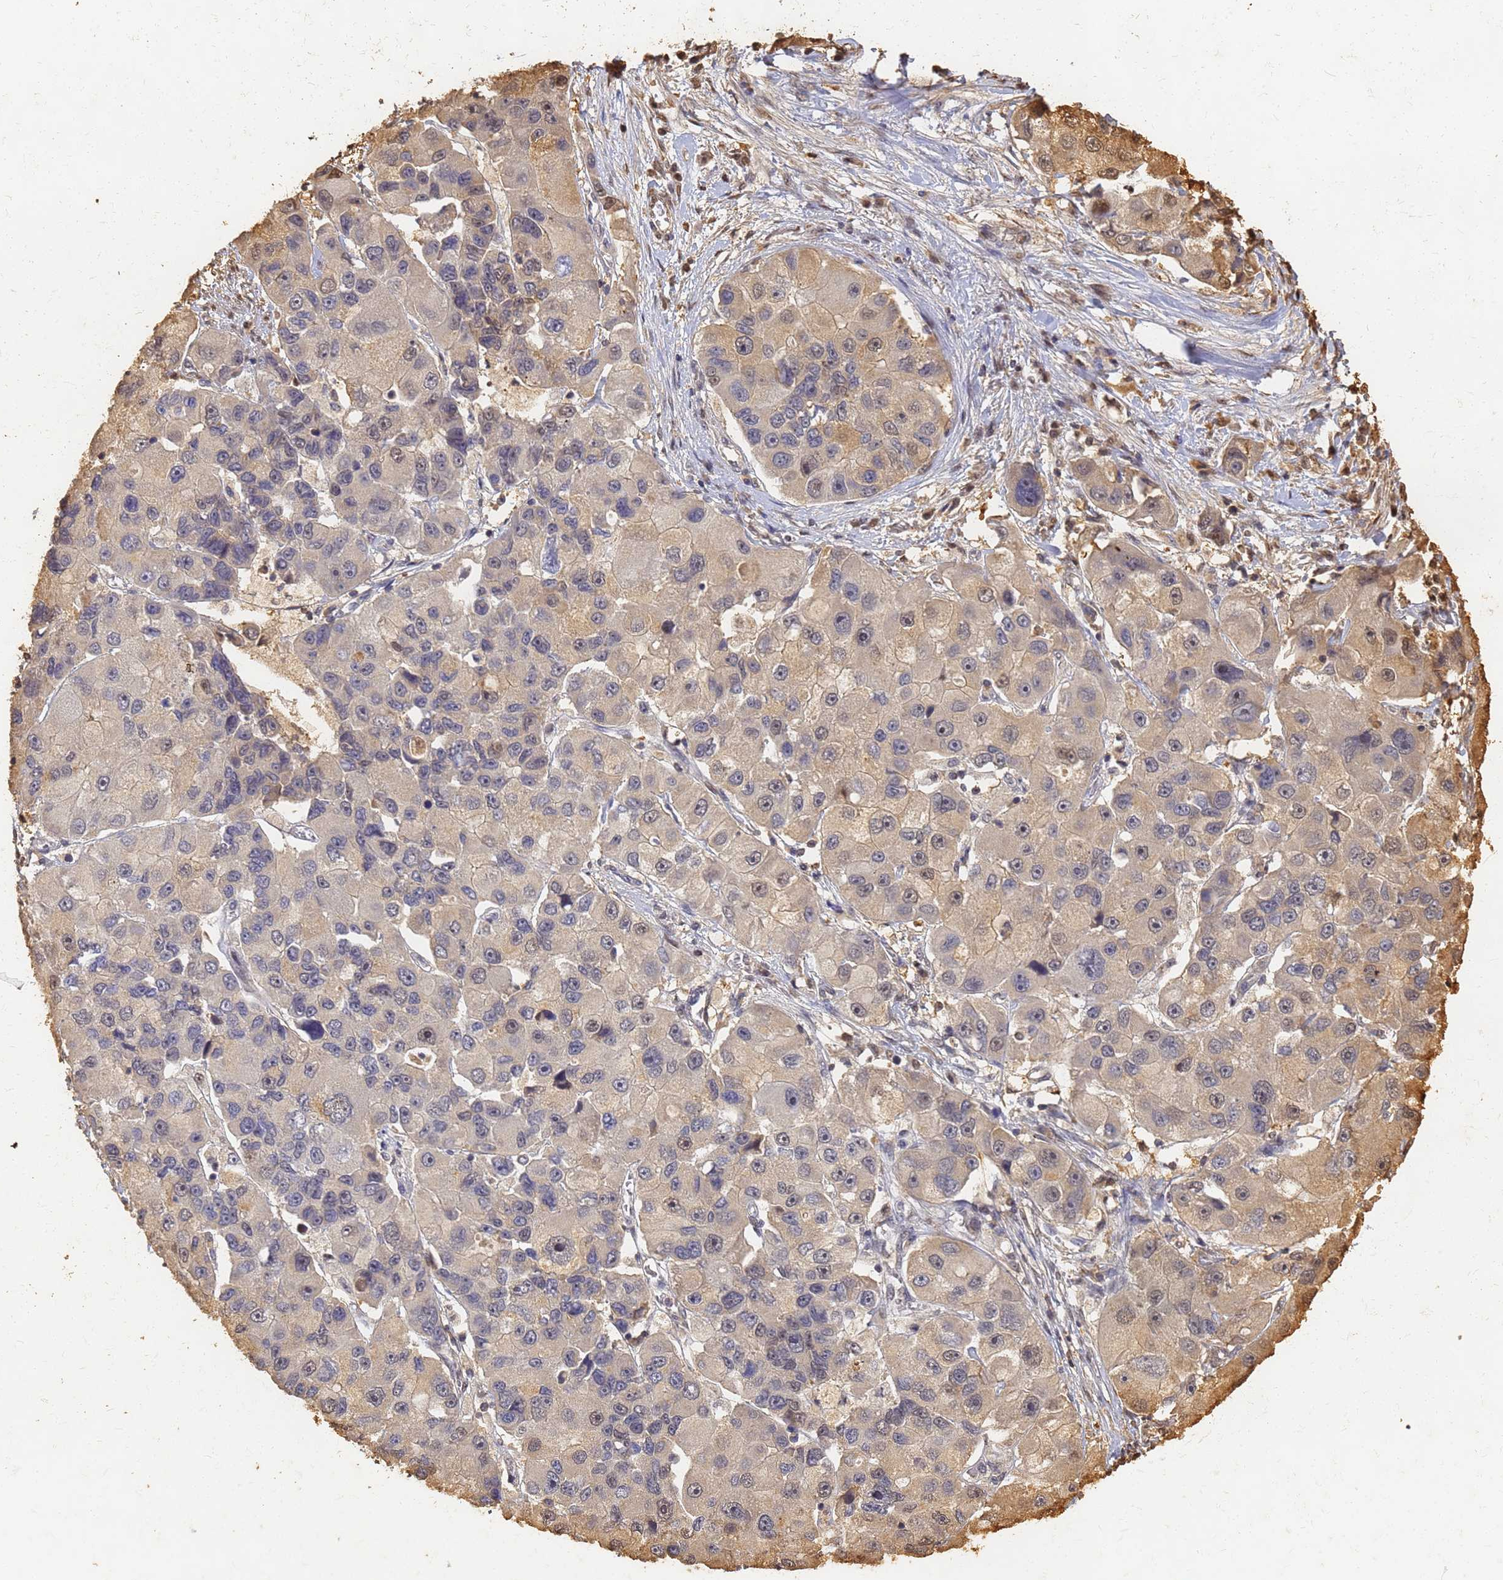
{"staining": {"intensity": "weak", "quantity": "<25%", "location": "nuclear"}, "tissue": "lung cancer", "cell_type": "Tumor cells", "image_type": "cancer", "snomed": [{"axis": "morphology", "description": "Adenocarcinoma, NOS"}, {"axis": "topography", "description": "Lung"}], "caption": "Lung cancer (adenocarcinoma) was stained to show a protein in brown. There is no significant positivity in tumor cells. Nuclei are stained in blue.", "gene": "JAK2", "patient": {"sex": "female", "age": 54}}